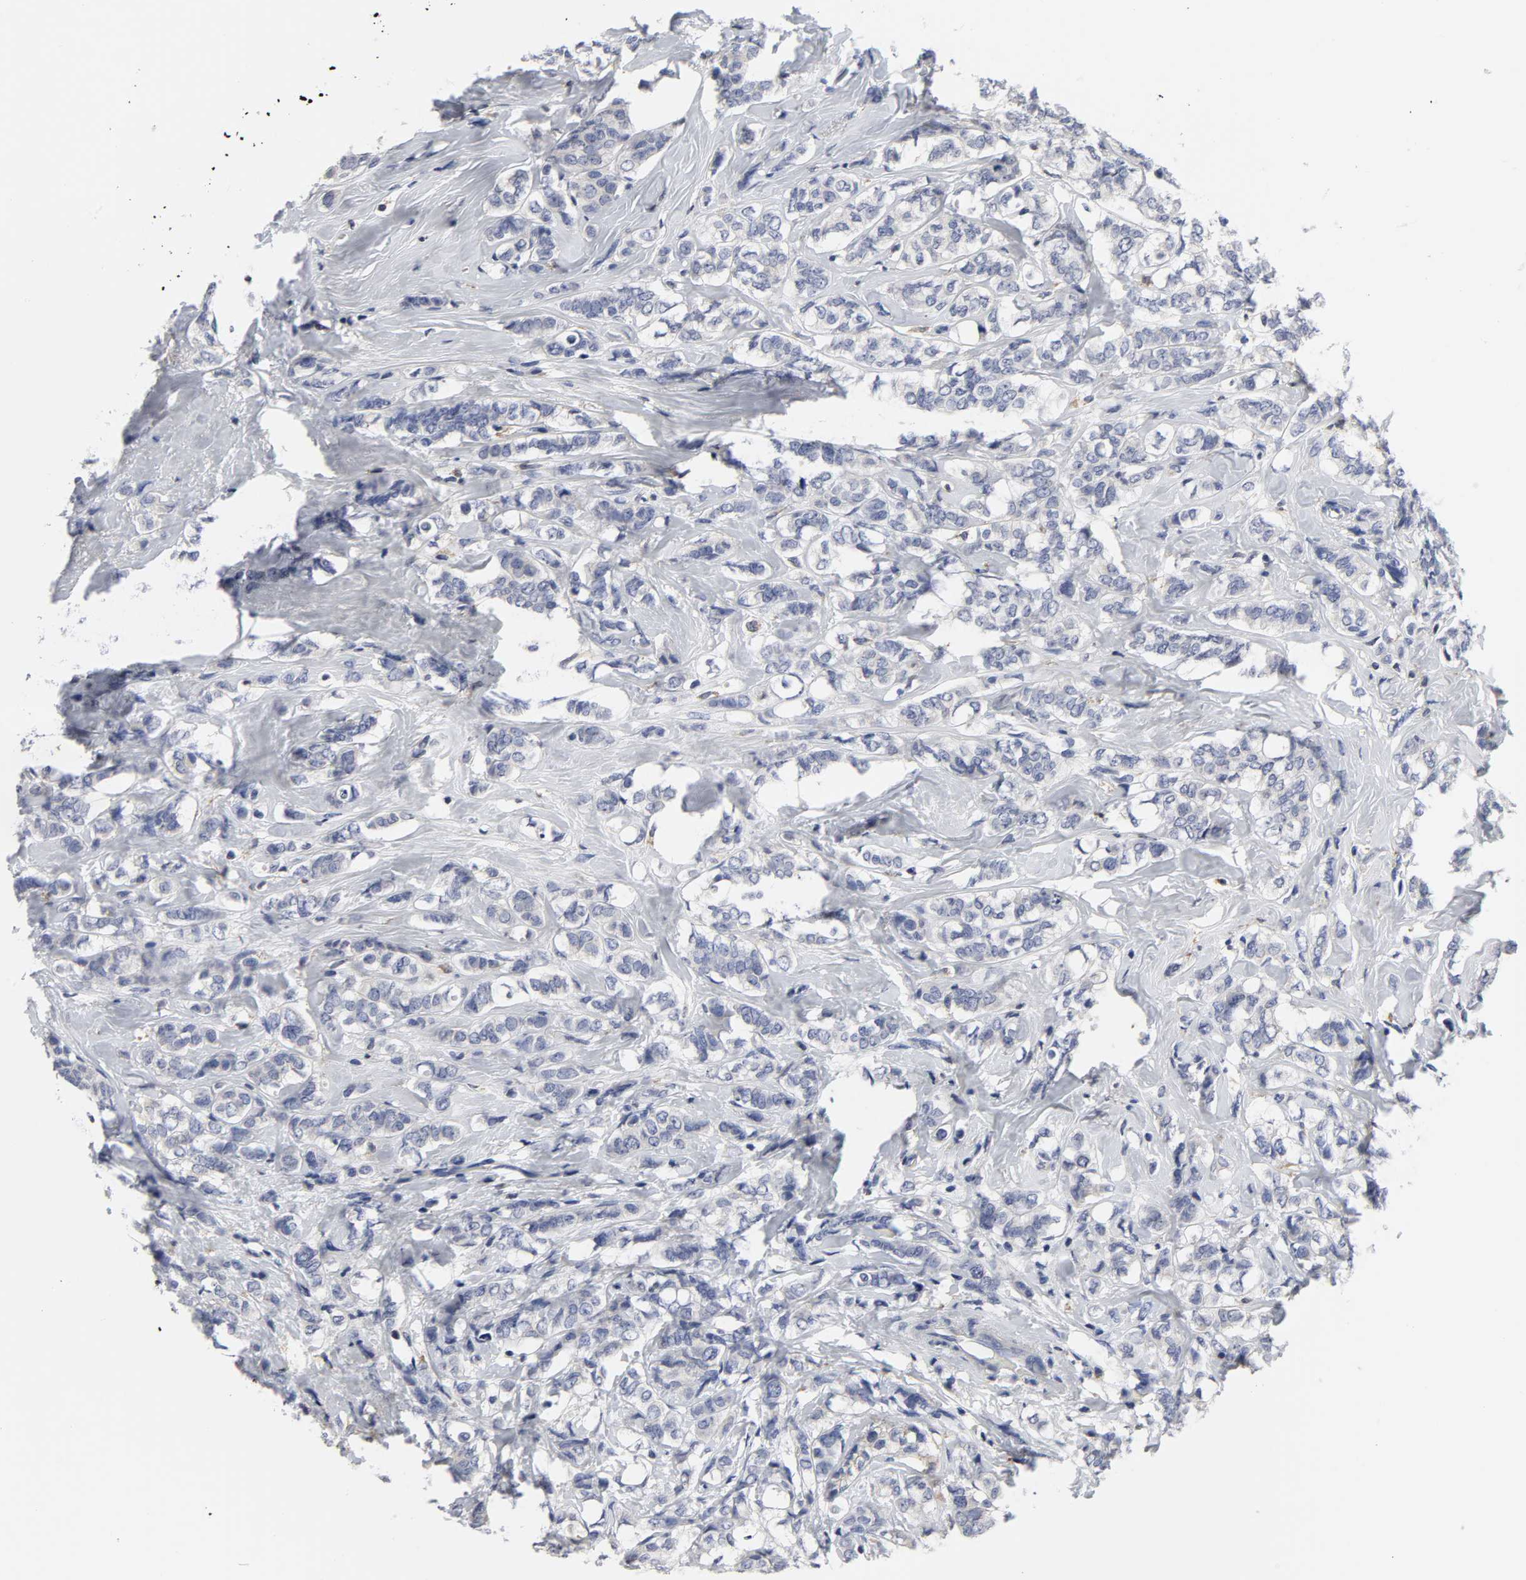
{"staining": {"intensity": "negative", "quantity": "none", "location": "none"}, "tissue": "breast cancer", "cell_type": "Tumor cells", "image_type": "cancer", "snomed": [{"axis": "morphology", "description": "Lobular carcinoma"}, {"axis": "topography", "description": "Breast"}], "caption": "There is no significant expression in tumor cells of breast cancer (lobular carcinoma). (IHC, brightfield microscopy, high magnification).", "gene": "HCK", "patient": {"sex": "female", "age": 60}}